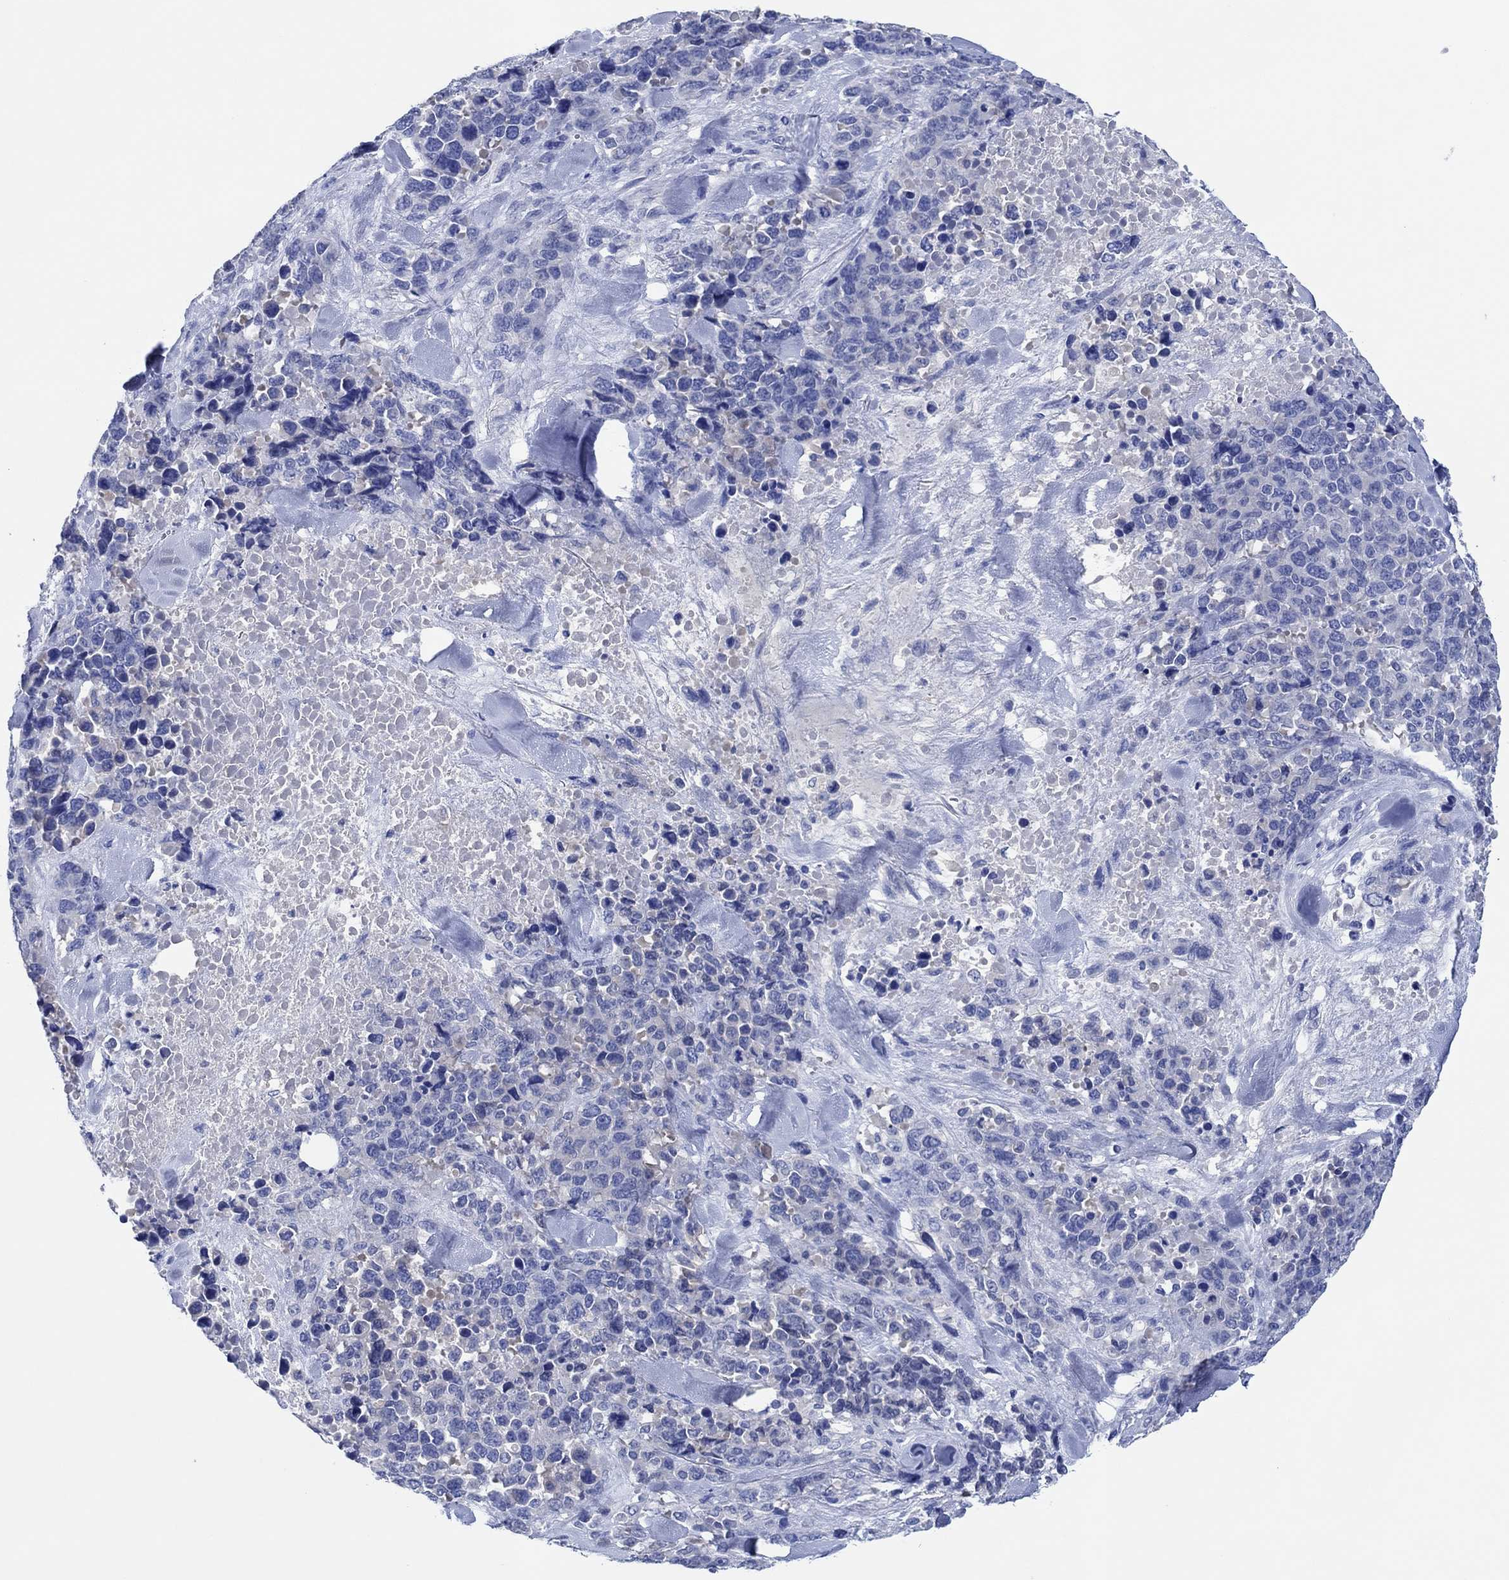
{"staining": {"intensity": "negative", "quantity": "none", "location": "none"}, "tissue": "melanoma", "cell_type": "Tumor cells", "image_type": "cancer", "snomed": [{"axis": "morphology", "description": "Malignant melanoma, Metastatic site"}, {"axis": "topography", "description": "Skin"}], "caption": "Immunohistochemistry (IHC) image of melanoma stained for a protein (brown), which exhibits no positivity in tumor cells.", "gene": "CPNE6", "patient": {"sex": "male", "age": 84}}